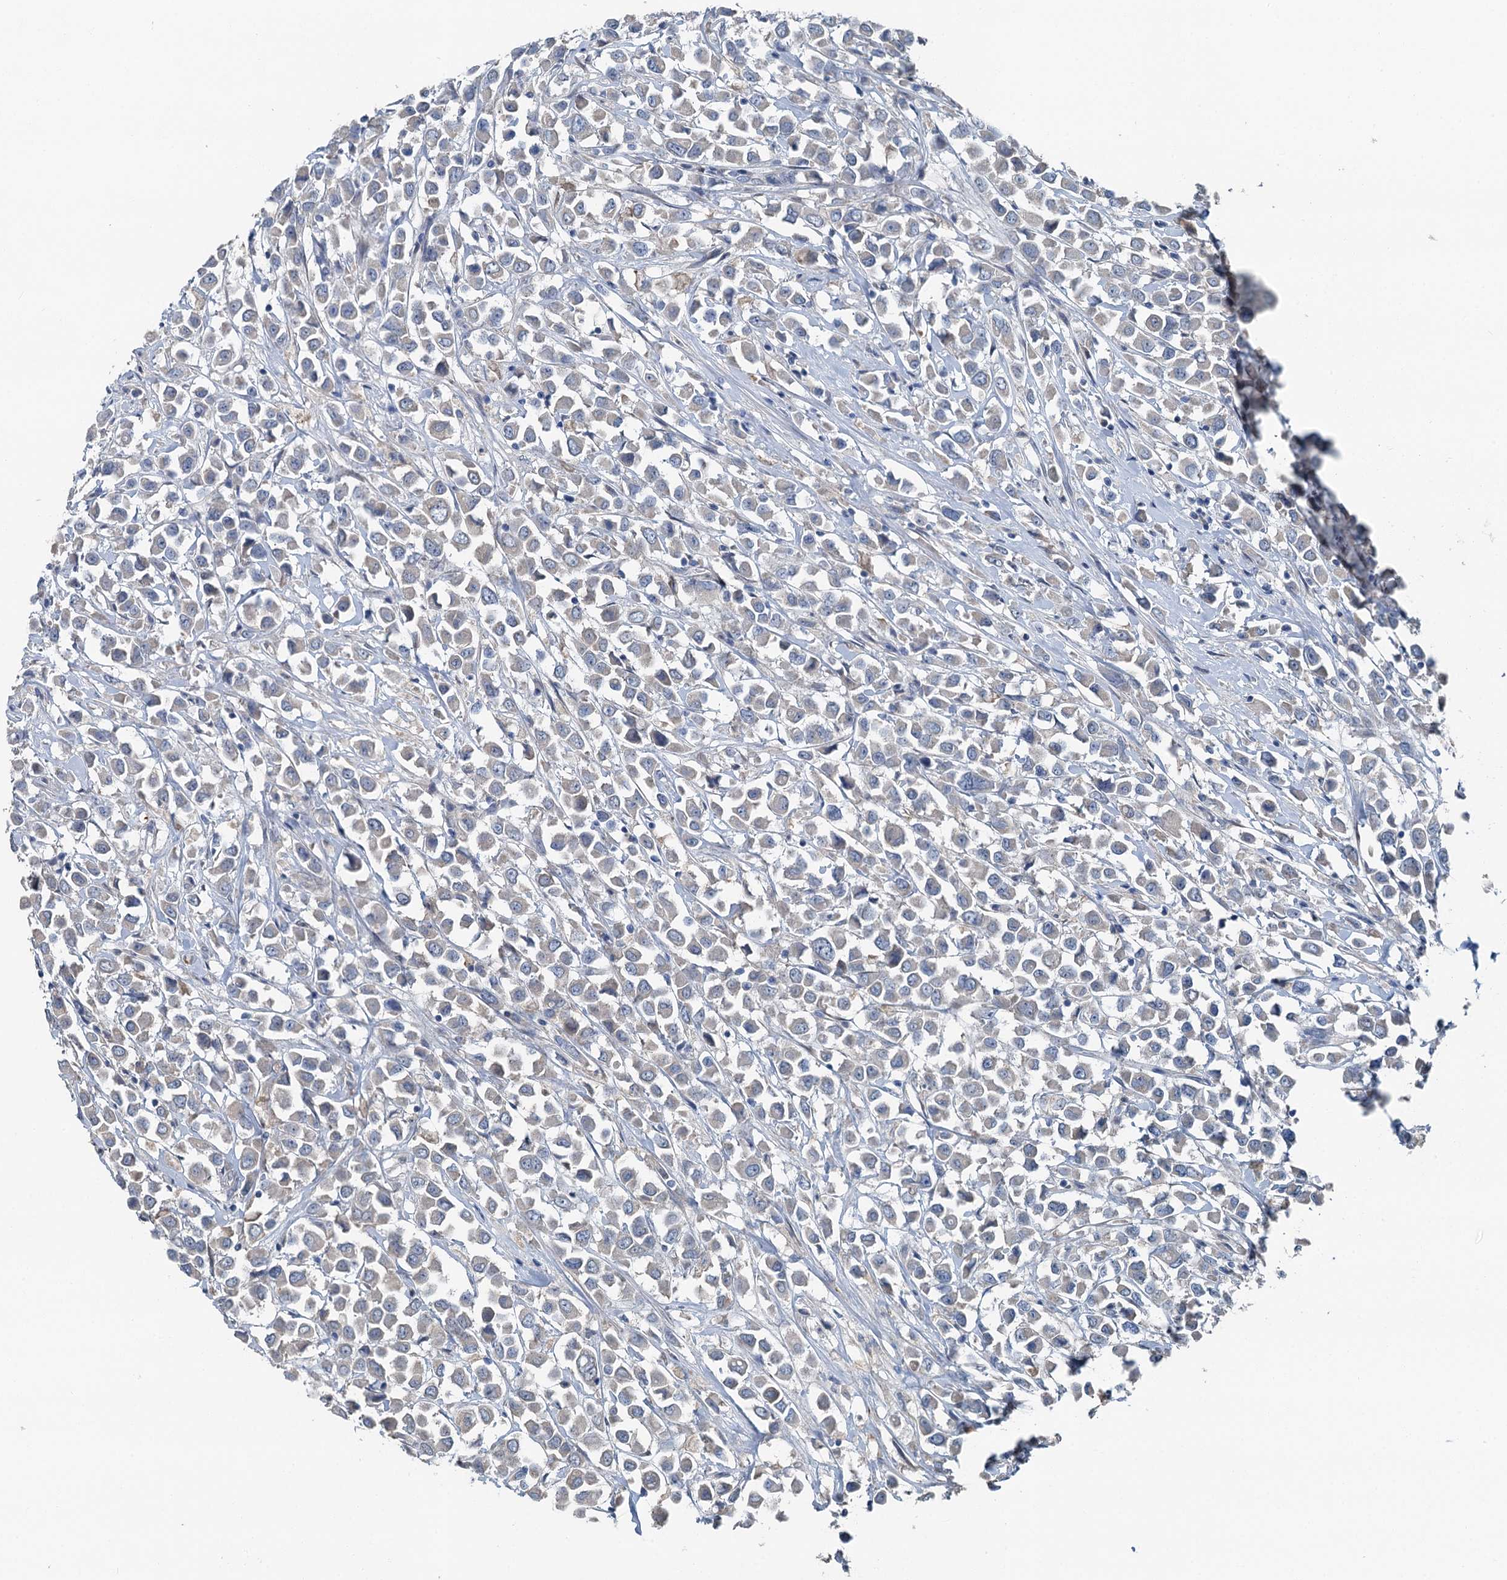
{"staining": {"intensity": "negative", "quantity": "none", "location": "none"}, "tissue": "breast cancer", "cell_type": "Tumor cells", "image_type": "cancer", "snomed": [{"axis": "morphology", "description": "Duct carcinoma"}, {"axis": "topography", "description": "Breast"}], "caption": "IHC image of neoplastic tissue: infiltrating ductal carcinoma (breast) stained with DAB (3,3'-diaminobenzidine) demonstrates no significant protein positivity in tumor cells.", "gene": "C6orf120", "patient": {"sex": "female", "age": 61}}